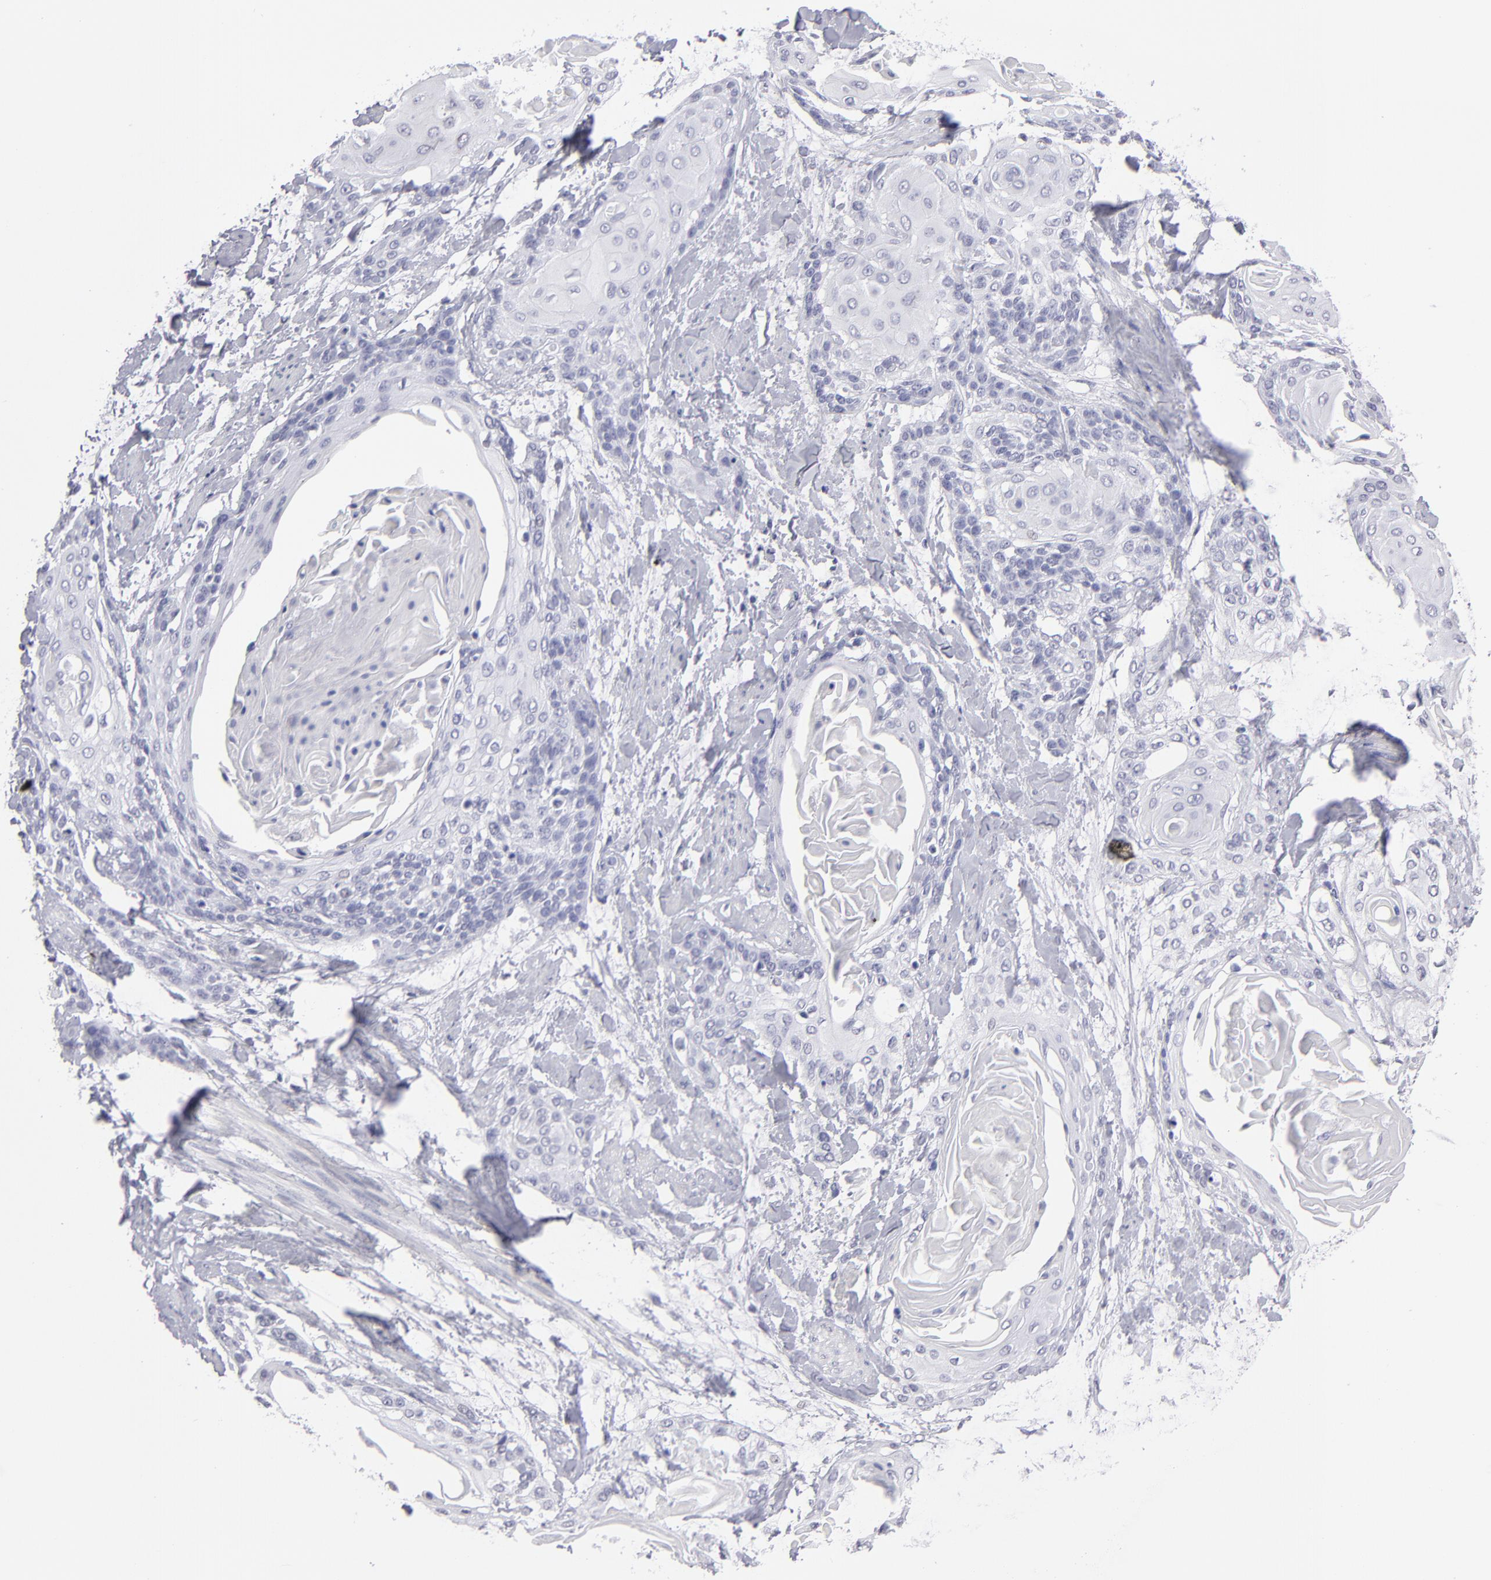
{"staining": {"intensity": "negative", "quantity": "none", "location": "none"}, "tissue": "cervical cancer", "cell_type": "Tumor cells", "image_type": "cancer", "snomed": [{"axis": "morphology", "description": "Squamous cell carcinoma, NOS"}, {"axis": "topography", "description": "Cervix"}], "caption": "A histopathology image of cervical cancer stained for a protein reveals no brown staining in tumor cells.", "gene": "ALDOB", "patient": {"sex": "female", "age": 57}}